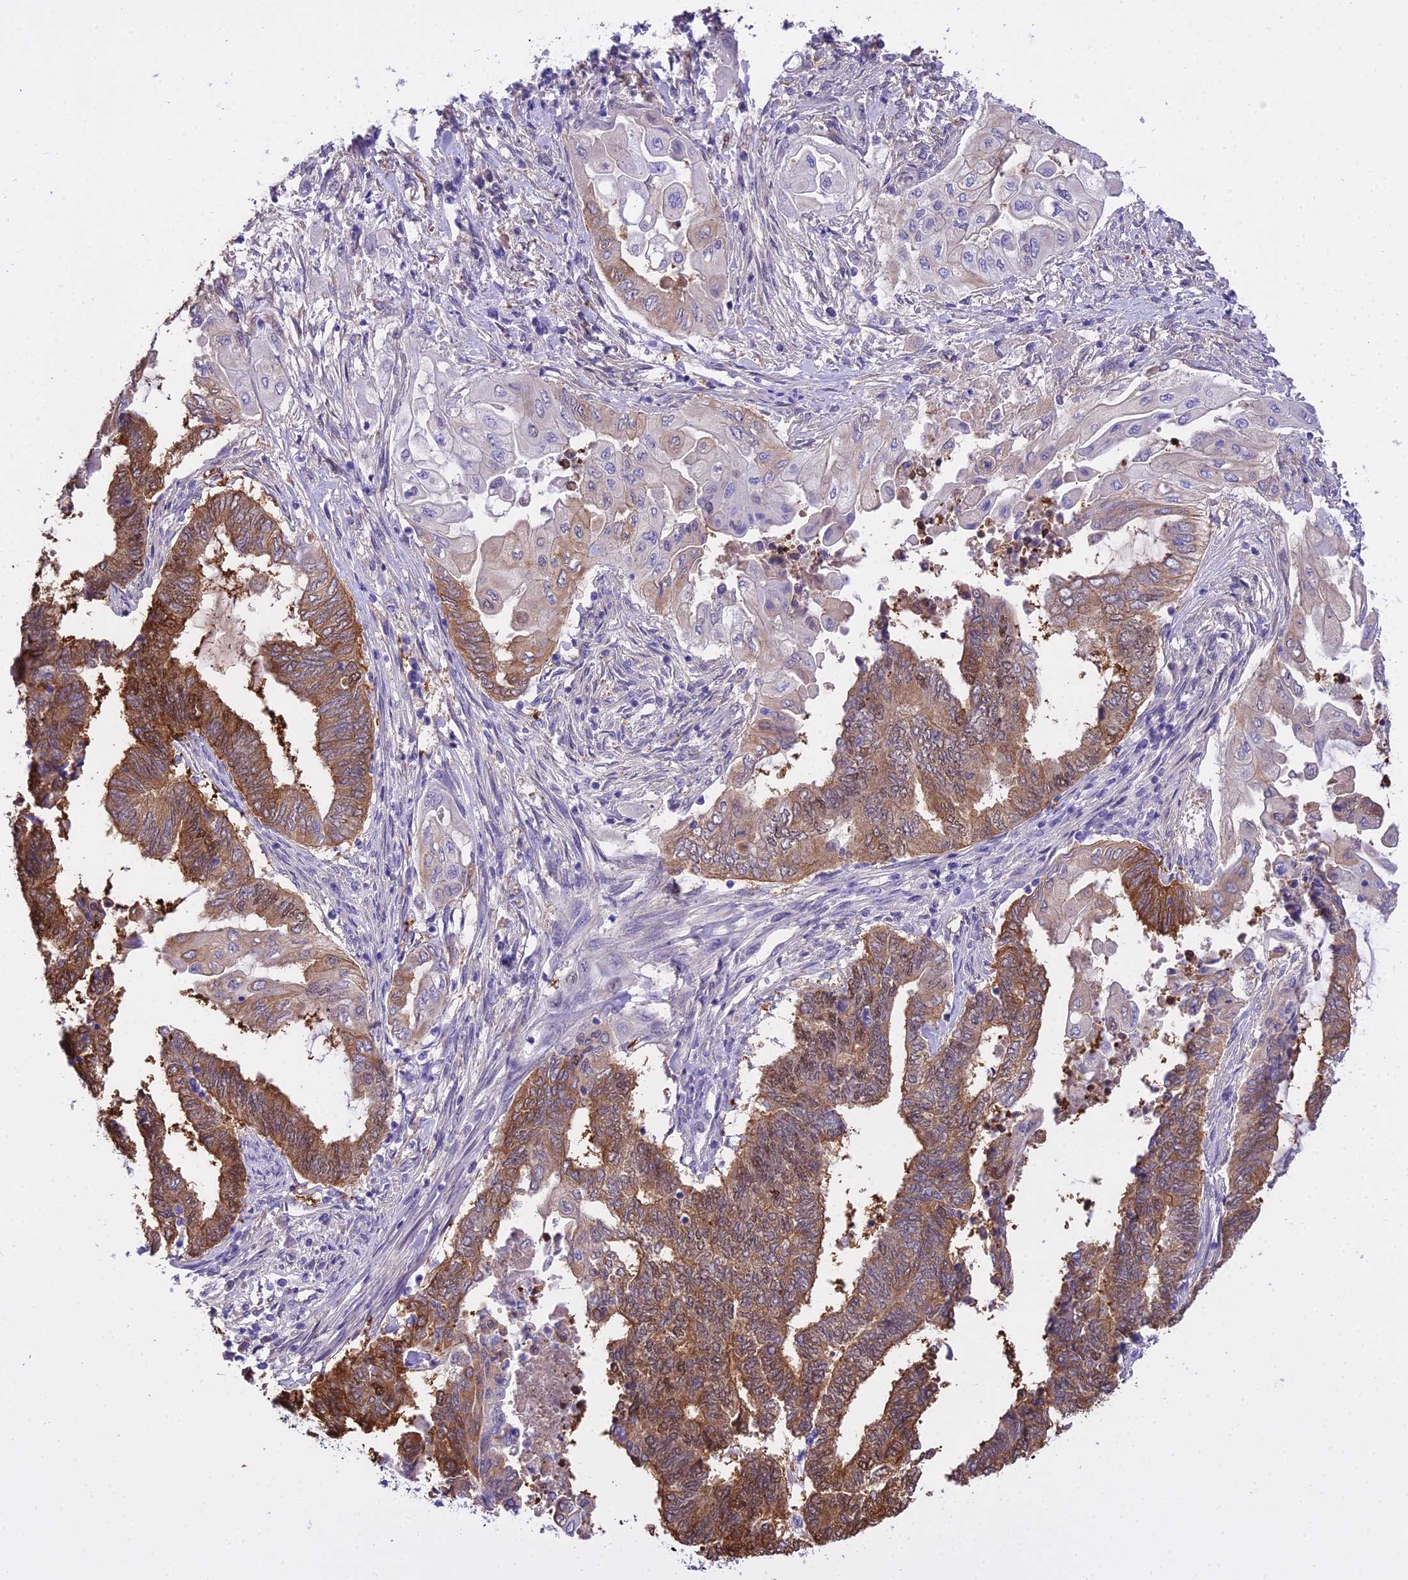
{"staining": {"intensity": "moderate", "quantity": "25%-75%", "location": "cytoplasmic/membranous,nuclear"}, "tissue": "endometrial cancer", "cell_type": "Tumor cells", "image_type": "cancer", "snomed": [{"axis": "morphology", "description": "Adenocarcinoma, NOS"}, {"axis": "topography", "description": "Uterus"}, {"axis": "topography", "description": "Endometrium"}], "caption": "Immunohistochemistry (DAB (3,3'-diaminobenzidine)) staining of endometrial adenocarcinoma reveals moderate cytoplasmic/membranous and nuclear protein expression in approximately 25%-75% of tumor cells.", "gene": "MAT2A", "patient": {"sex": "female", "age": 70}}